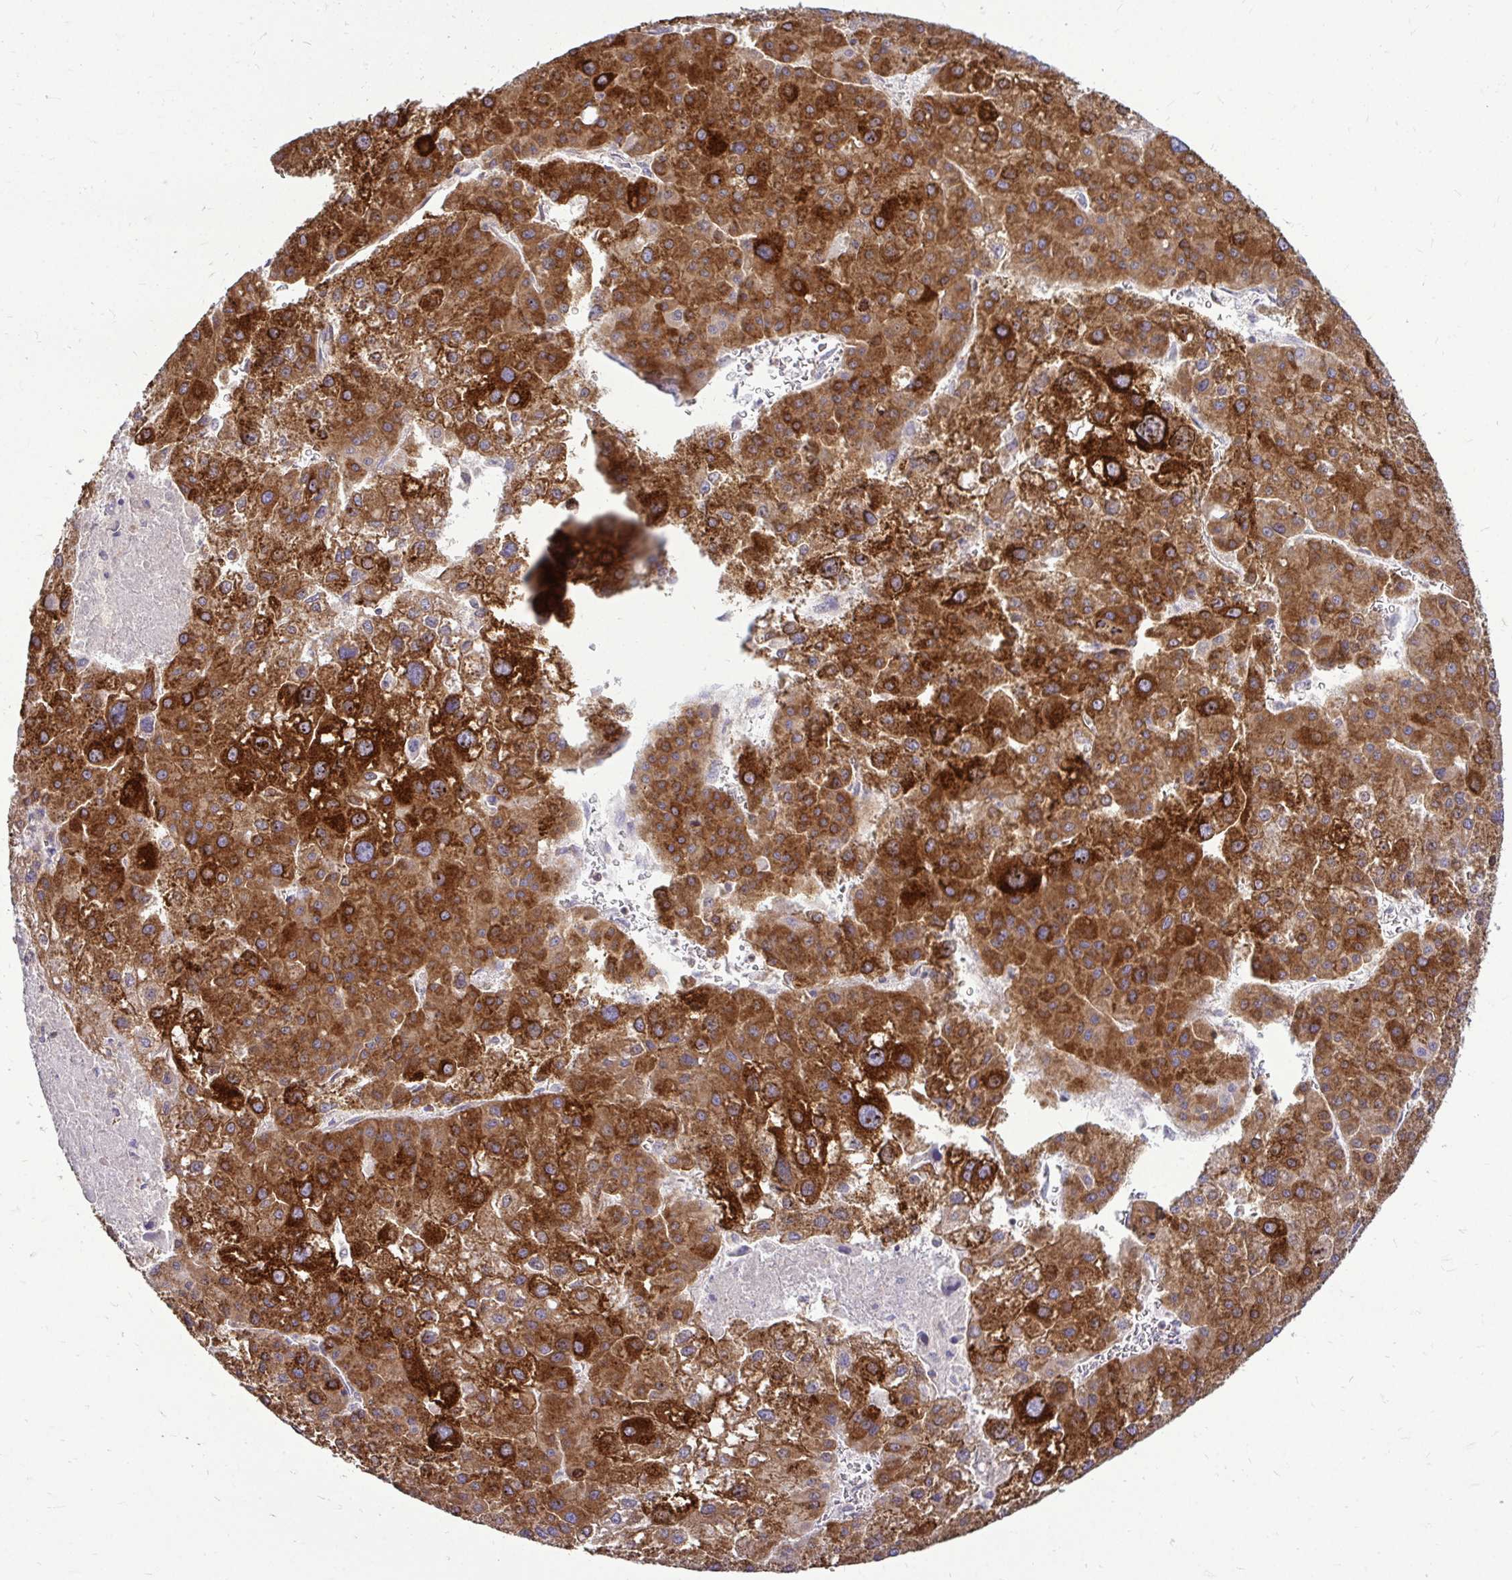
{"staining": {"intensity": "strong", "quantity": ">75%", "location": "cytoplasmic/membranous"}, "tissue": "liver cancer", "cell_type": "Tumor cells", "image_type": "cancer", "snomed": [{"axis": "morphology", "description": "Carcinoma, Hepatocellular, NOS"}, {"axis": "topography", "description": "Liver"}], "caption": "Immunohistochemistry image of liver cancer stained for a protein (brown), which exhibits high levels of strong cytoplasmic/membranous staining in about >75% of tumor cells.", "gene": "FMR1", "patient": {"sex": "male", "age": 73}}